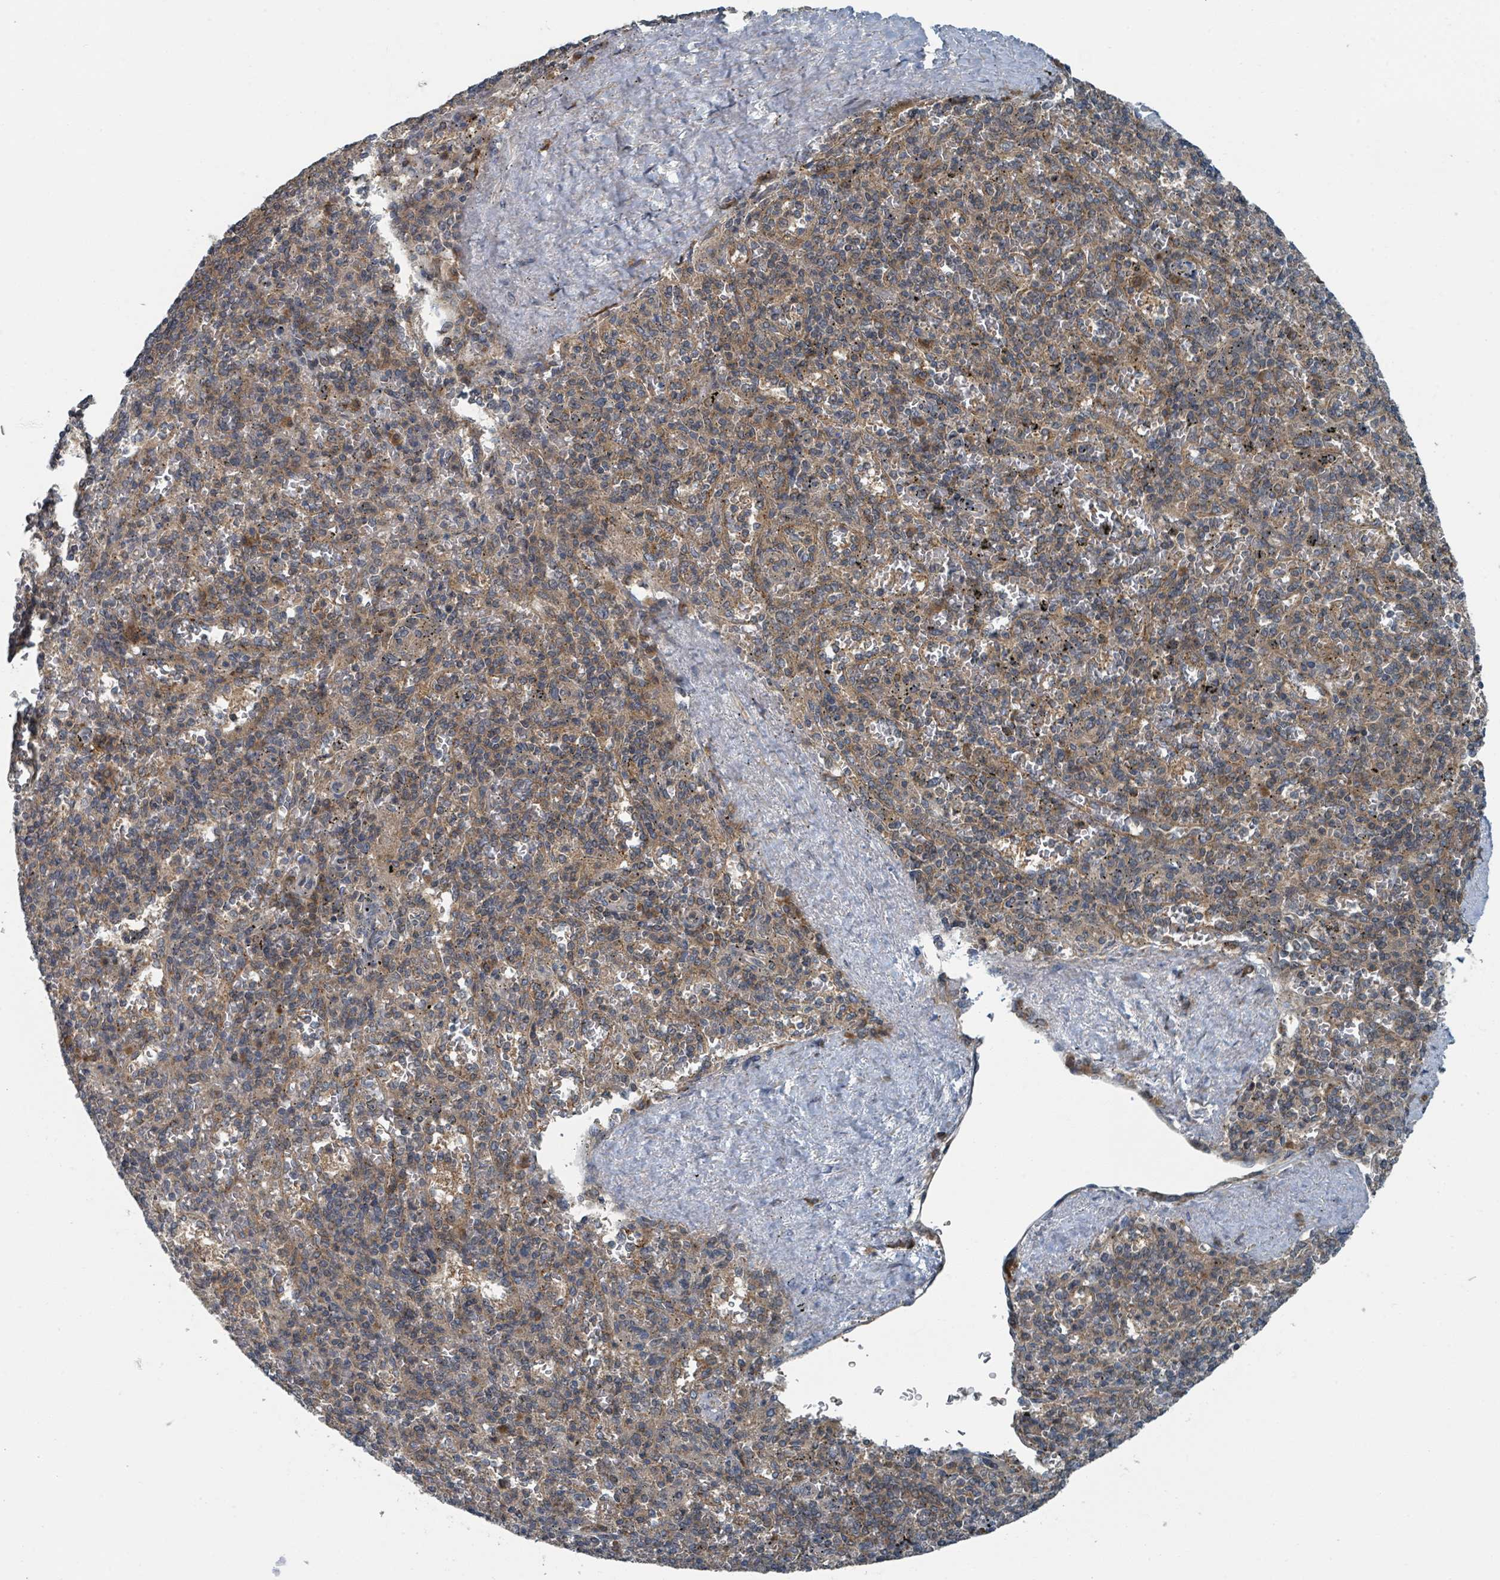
{"staining": {"intensity": "moderate", "quantity": "25%-75%", "location": "cytoplasmic/membranous,nuclear"}, "tissue": "spleen", "cell_type": "Cells in red pulp", "image_type": "normal", "snomed": [{"axis": "morphology", "description": "Normal tissue, NOS"}, {"axis": "topography", "description": "Spleen"}], "caption": "Protein analysis of benign spleen reveals moderate cytoplasmic/membranous,nuclear positivity in approximately 25%-75% of cells in red pulp.", "gene": "GOLGA7B", "patient": {"sex": "male", "age": 82}}